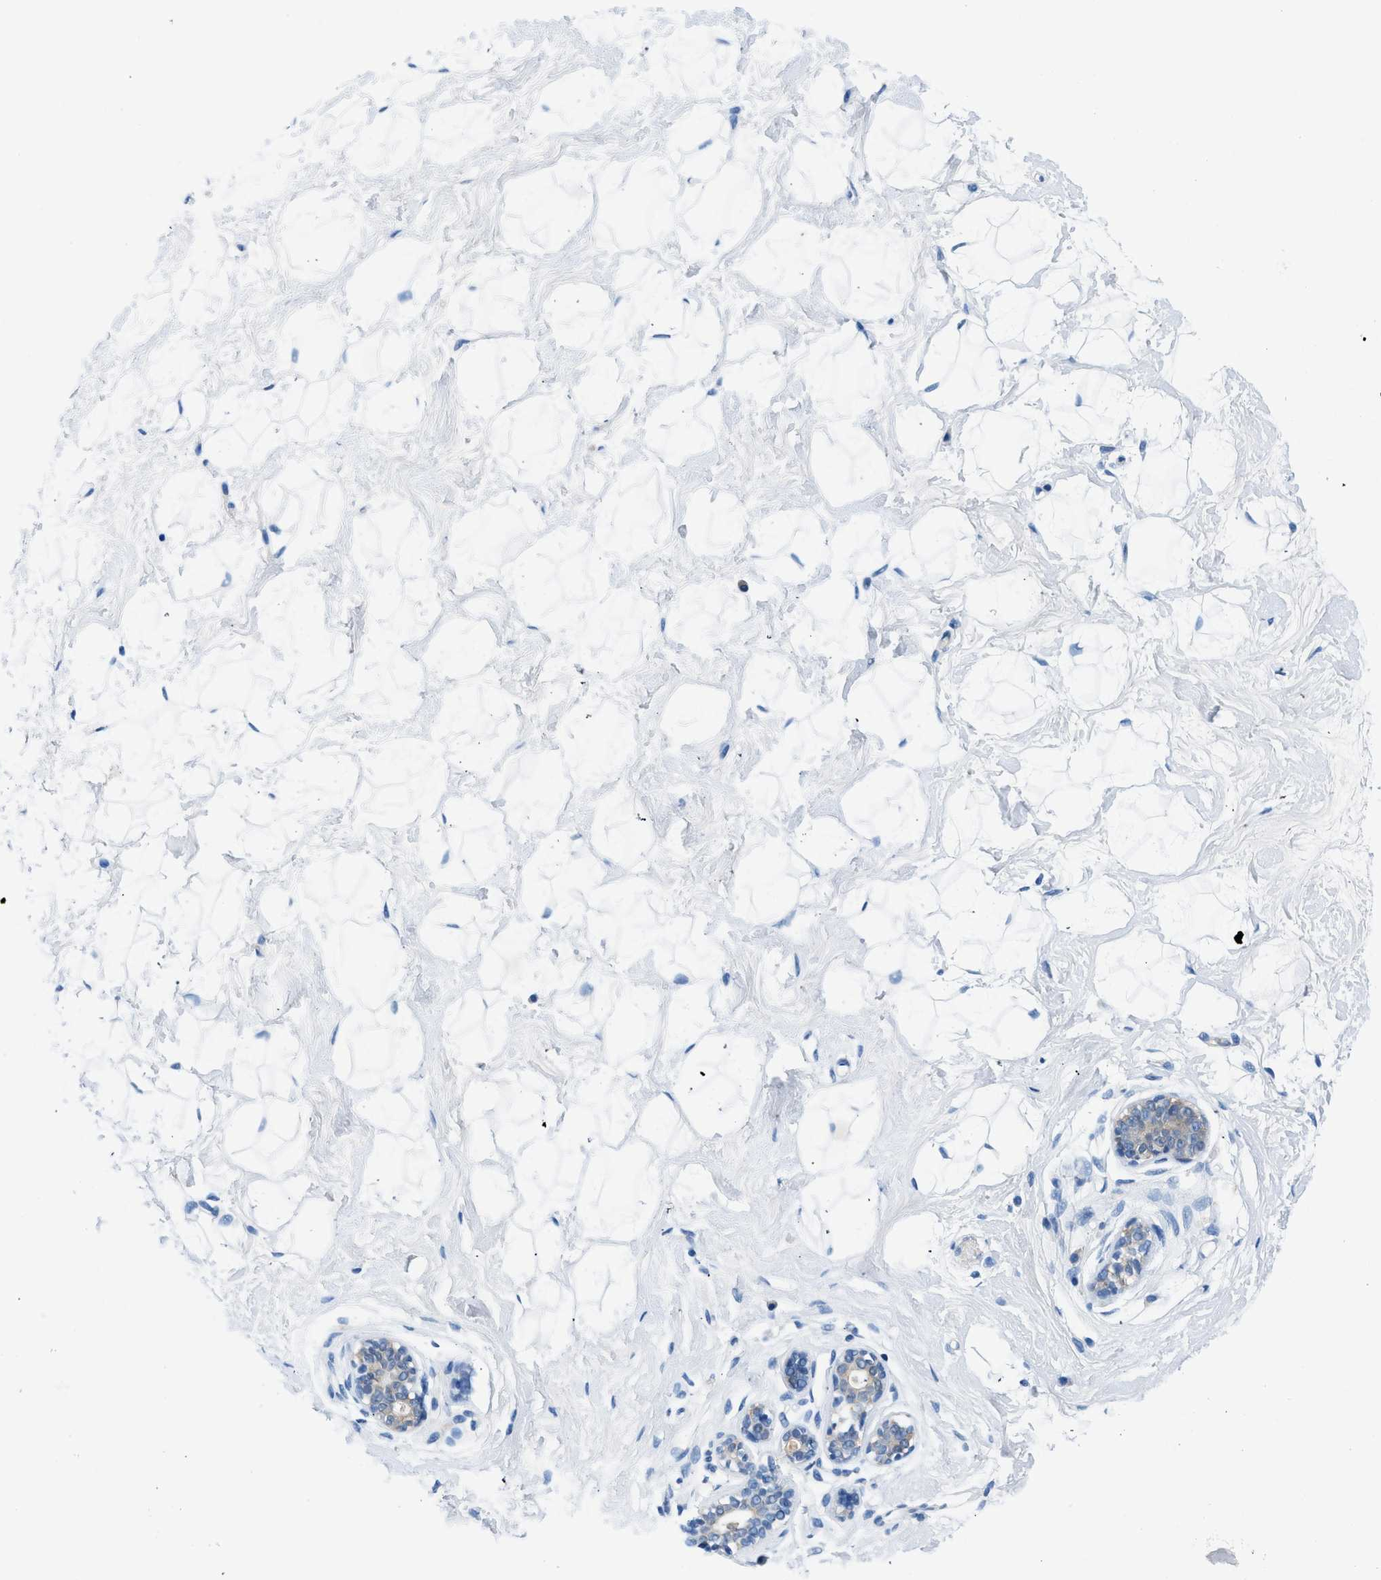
{"staining": {"intensity": "negative", "quantity": "none", "location": "none"}, "tissue": "breast", "cell_type": "Adipocytes", "image_type": "normal", "snomed": [{"axis": "morphology", "description": "Normal tissue, NOS"}, {"axis": "topography", "description": "Breast"}], "caption": "High power microscopy micrograph of an immunohistochemistry photomicrograph of benign breast, revealing no significant staining in adipocytes. The staining was performed using DAB (3,3'-diaminobenzidine) to visualize the protein expression in brown, while the nuclei were stained in blue with hematoxylin (Magnification: 20x).", "gene": "FADS6", "patient": {"sex": "female", "age": 23}}